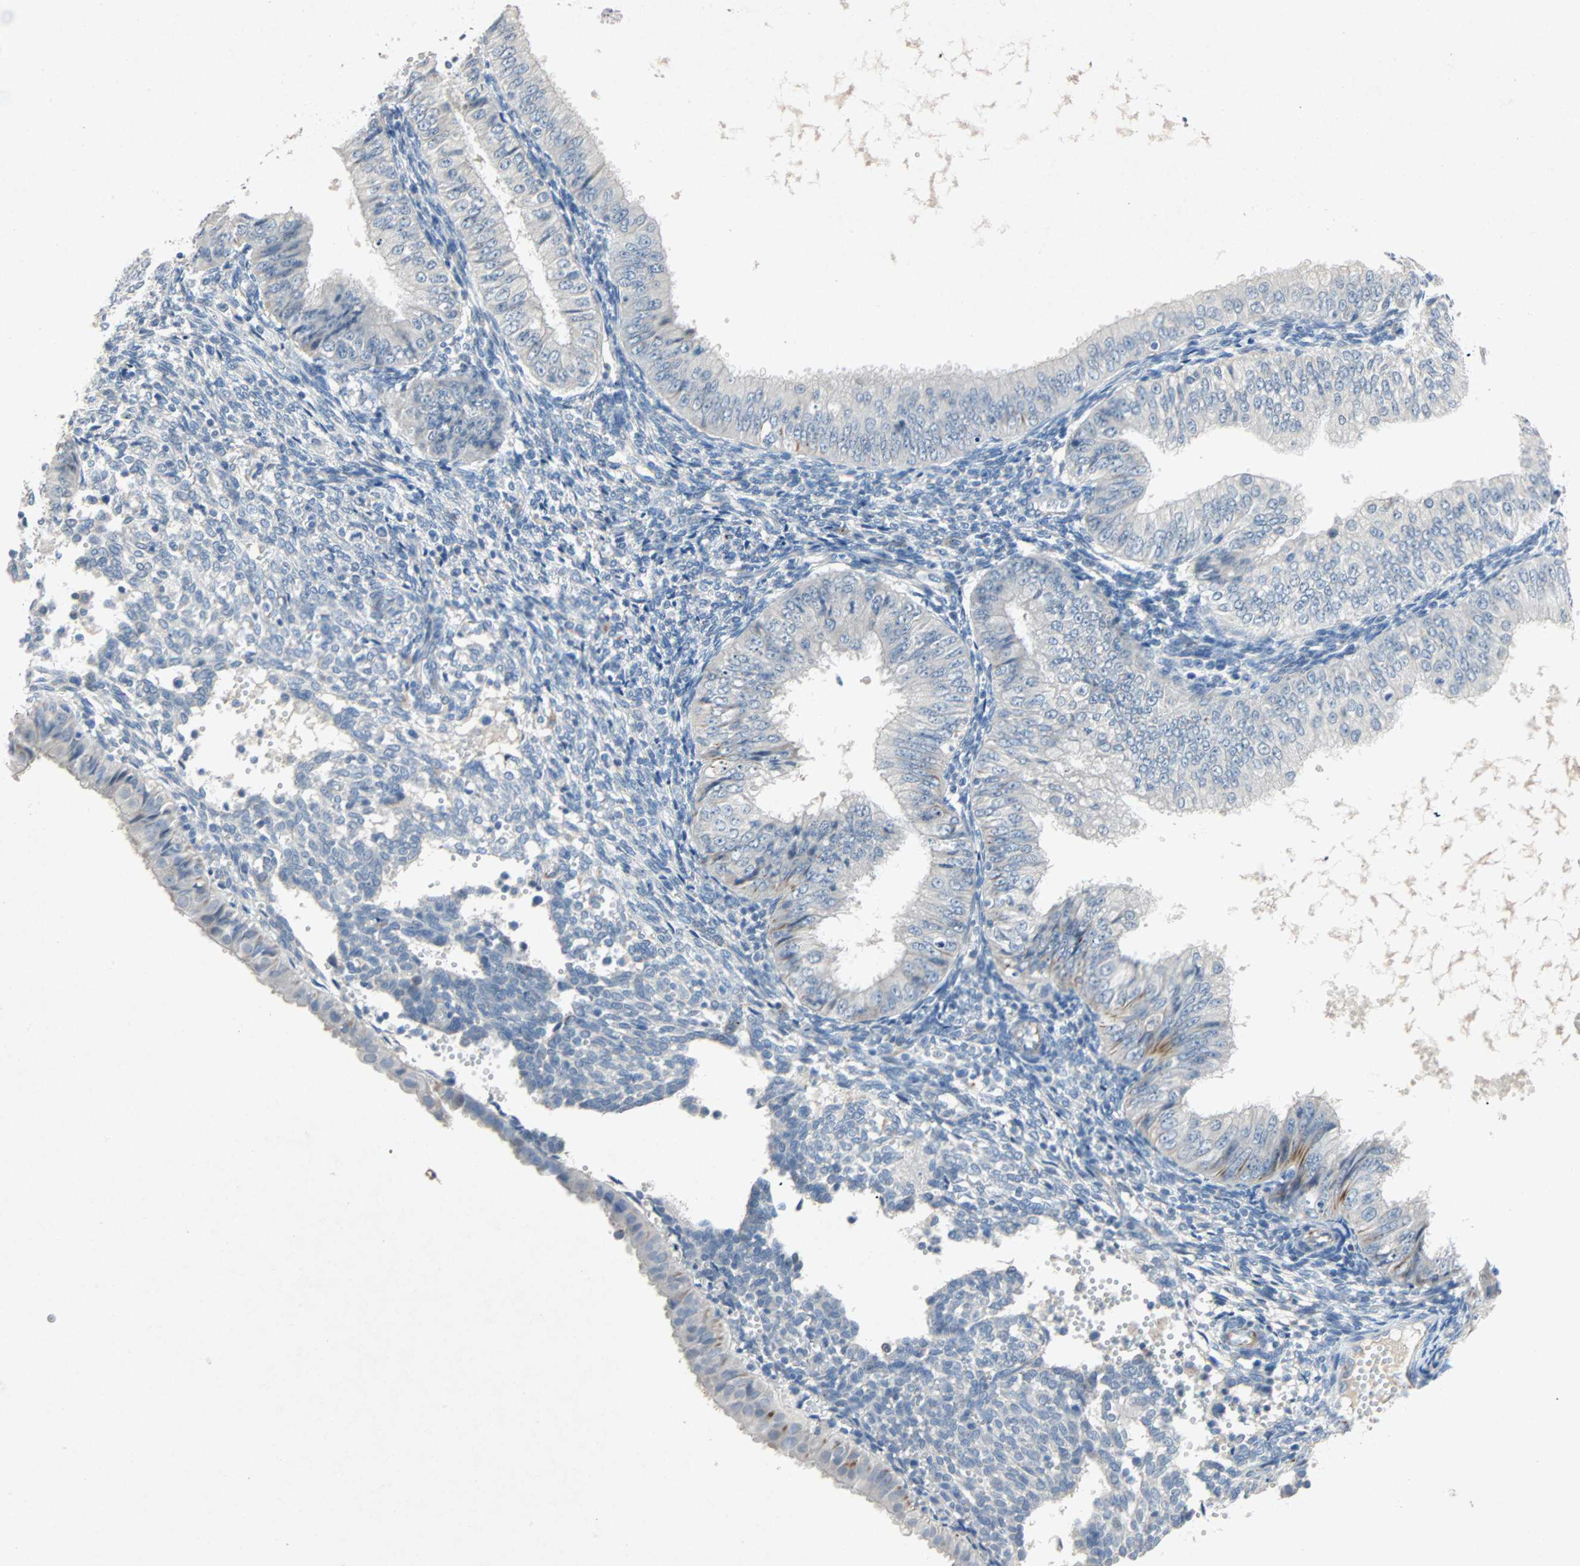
{"staining": {"intensity": "negative", "quantity": "none", "location": "none"}, "tissue": "endometrial cancer", "cell_type": "Tumor cells", "image_type": "cancer", "snomed": [{"axis": "morphology", "description": "Normal tissue, NOS"}, {"axis": "morphology", "description": "Adenocarcinoma, NOS"}, {"axis": "topography", "description": "Endometrium"}], "caption": "Micrograph shows no significant protein positivity in tumor cells of adenocarcinoma (endometrial).", "gene": "PCDHB2", "patient": {"sex": "female", "age": 53}}